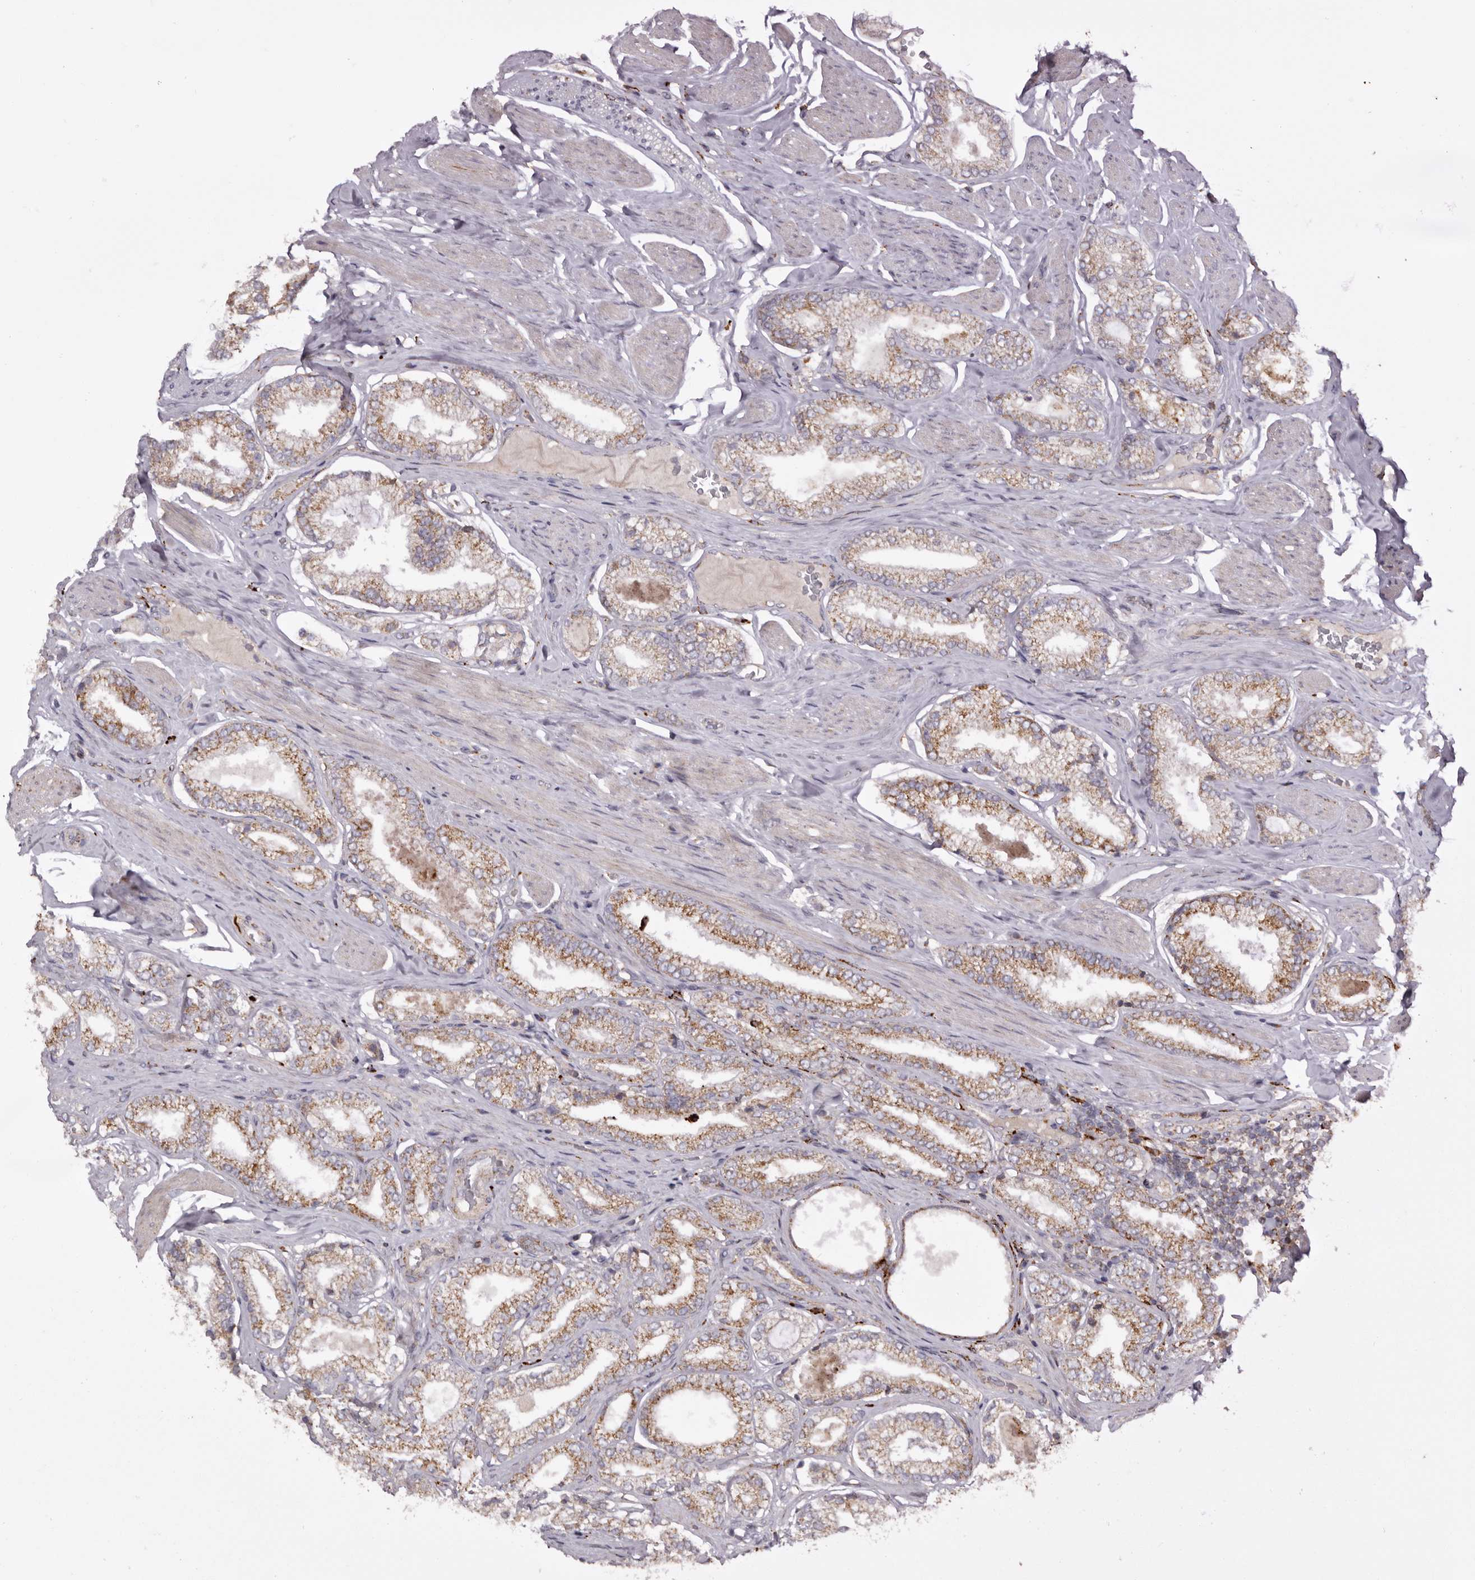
{"staining": {"intensity": "moderate", "quantity": ">75%", "location": "cytoplasmic/membranous"}, "tissue": "prostate cancer", "cell_type": "Tumor cells", "image_type": "cancer", "snomed": [{"axis": "morphology", "description": "Adenocarcinoma, Low grade"}, {"axis": "topography", "description": "Prostate"}], "caption": "DAB (3,3'-diaminobenzidine) immunohistochemical staining of prostate cancer (low-grade adenocarcinoma) demonstrates moderate cytoplasmic/membranous protein staining in about >75% of tumor cells. The protein is stained brown, and the nuclei are stained in blue (DAB IHC with brightfield microscopy, high magnification).", "gene": "MECR", "patient": {"sex": "male", "age": 71}}